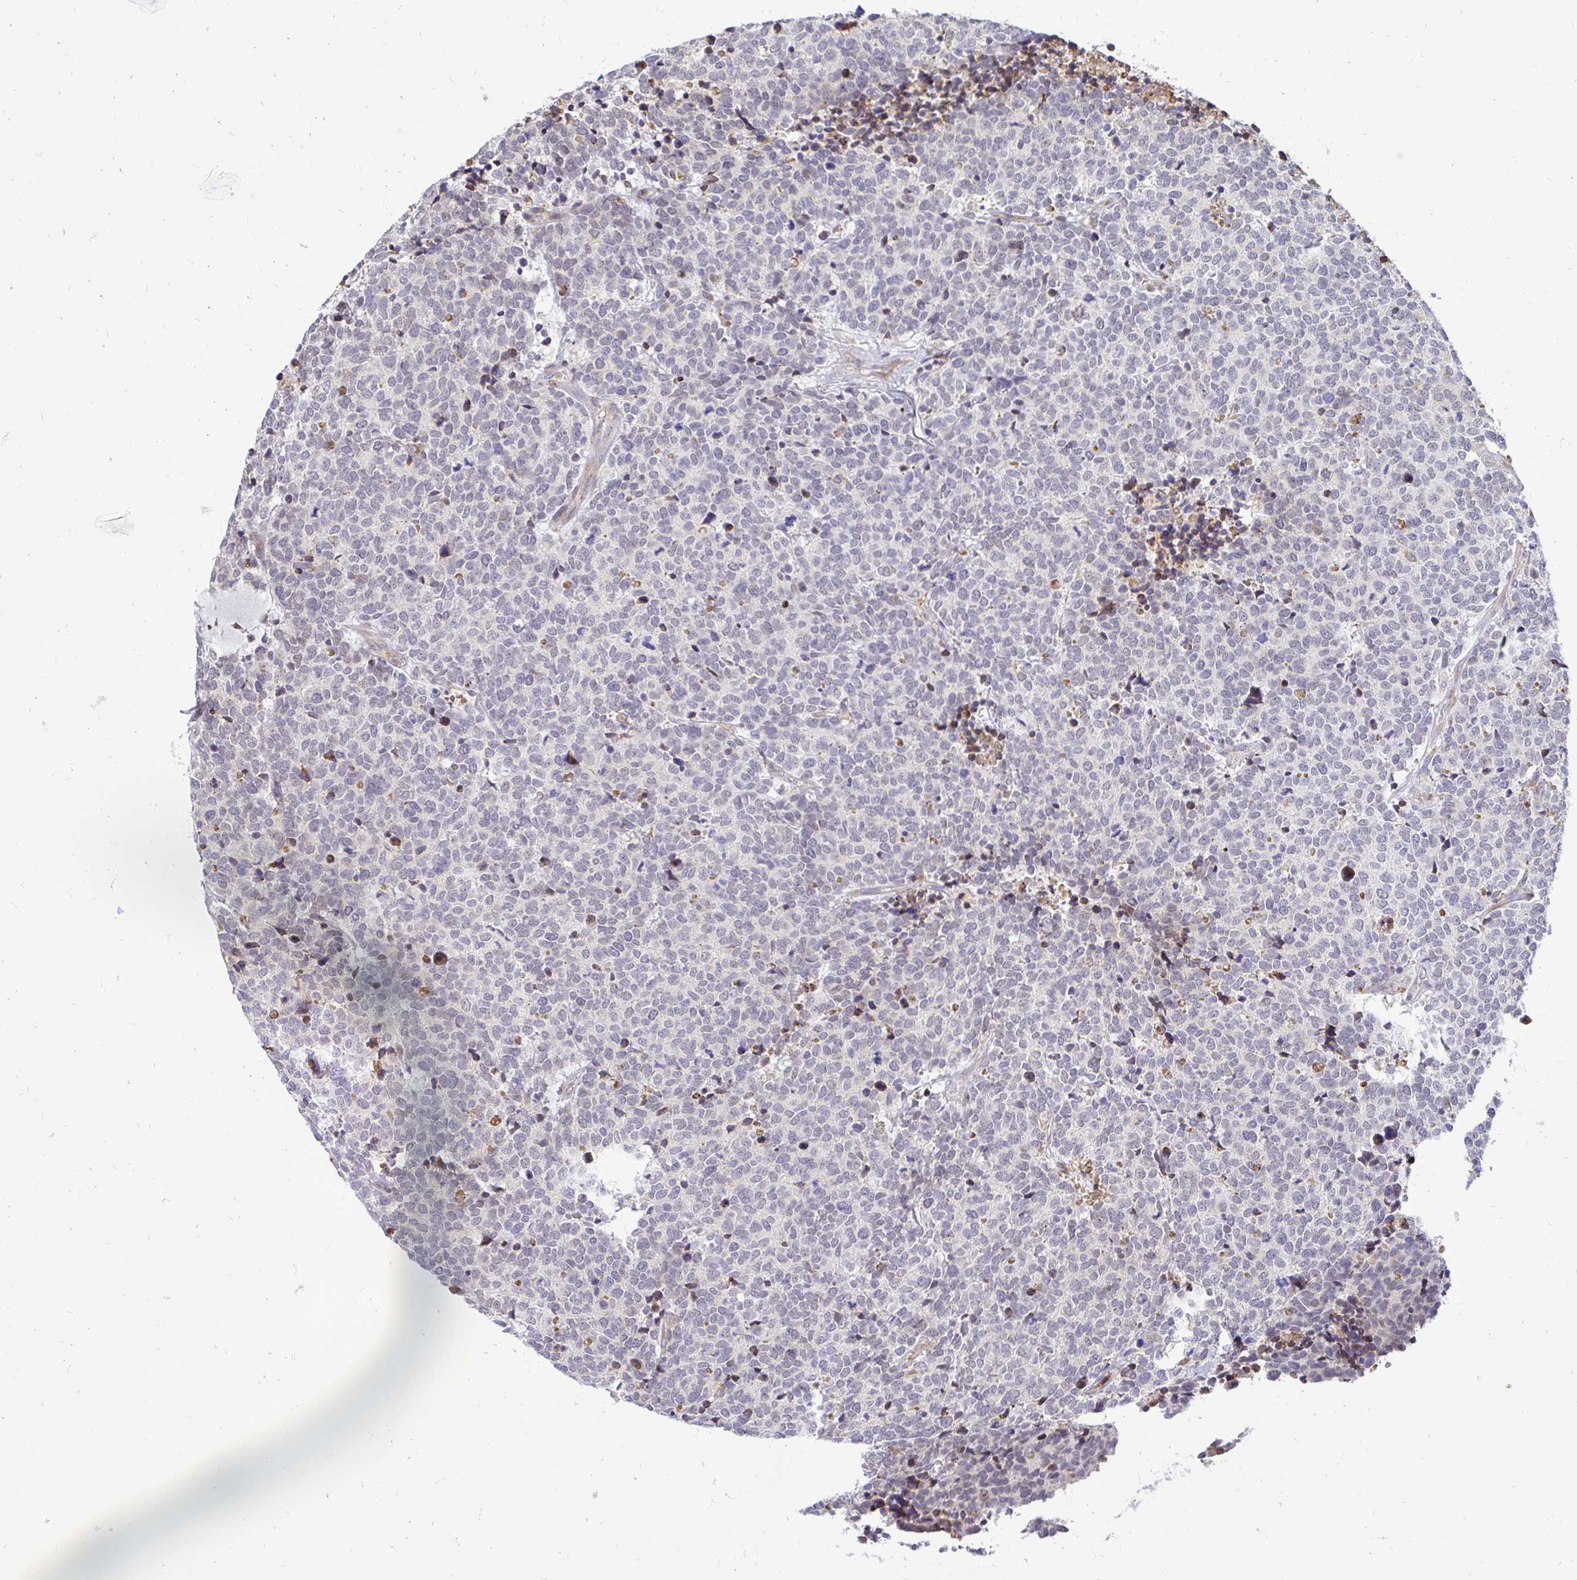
{"staining": {"intensity": "negative", "quantity": "none", "location": "none"}, "tissue": "carcinoid", "cell_type": "Tumor cells", "image_type": "cancer", "snomed": [{"axis": "morphology", "description": "Carcinoid, malignant, NOS"}, {"axis": "topography", "description": "Skin"}], "caption": "Histopathology image shows no significant protein positivity in tumor cells of carcinoid. (Brightfield microscopy of DAB (3,3'-diaminobenzidine) immunohistochemistry at high magnification).", "gene": "NAALAD2", "patient": {"sex": "female", "age": 79}}